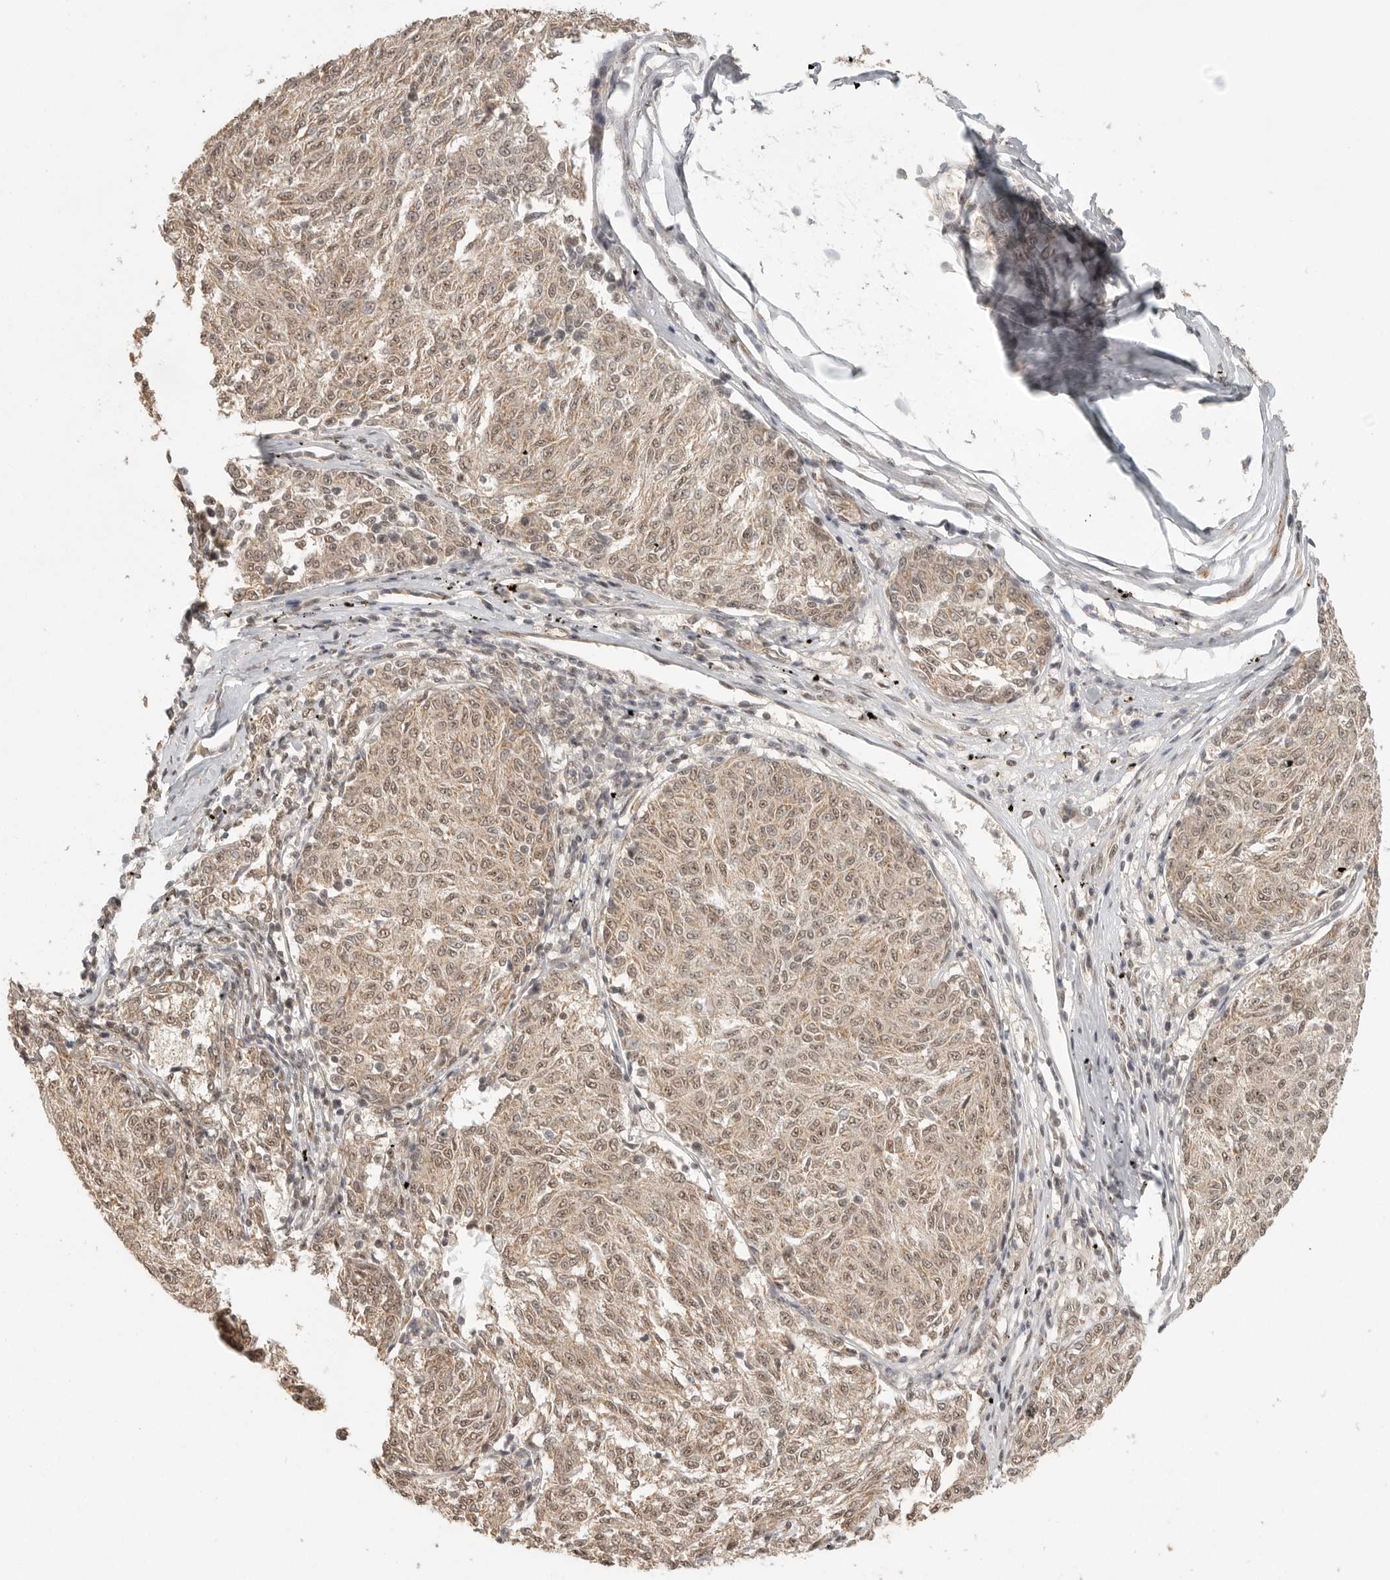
{"staining": {"intensity": "weak", "quantity": ">75%", "location": "nuclear"}, "tissue": "melanoma", "cell_type": "Tumor cells", "image_type": "cancer", "snomed": [{"axis": "morphology", "description": "Malignant melanoma, NOS"}, {"axis": "topography", "description": "Skin"}], "caption": "A micrograph of human malignant melanoma stained for a protein reveals weak nuclear brown staining in tumor cells.", "gene": "POMP", "patient": {"sex": "female", "age": 72}}